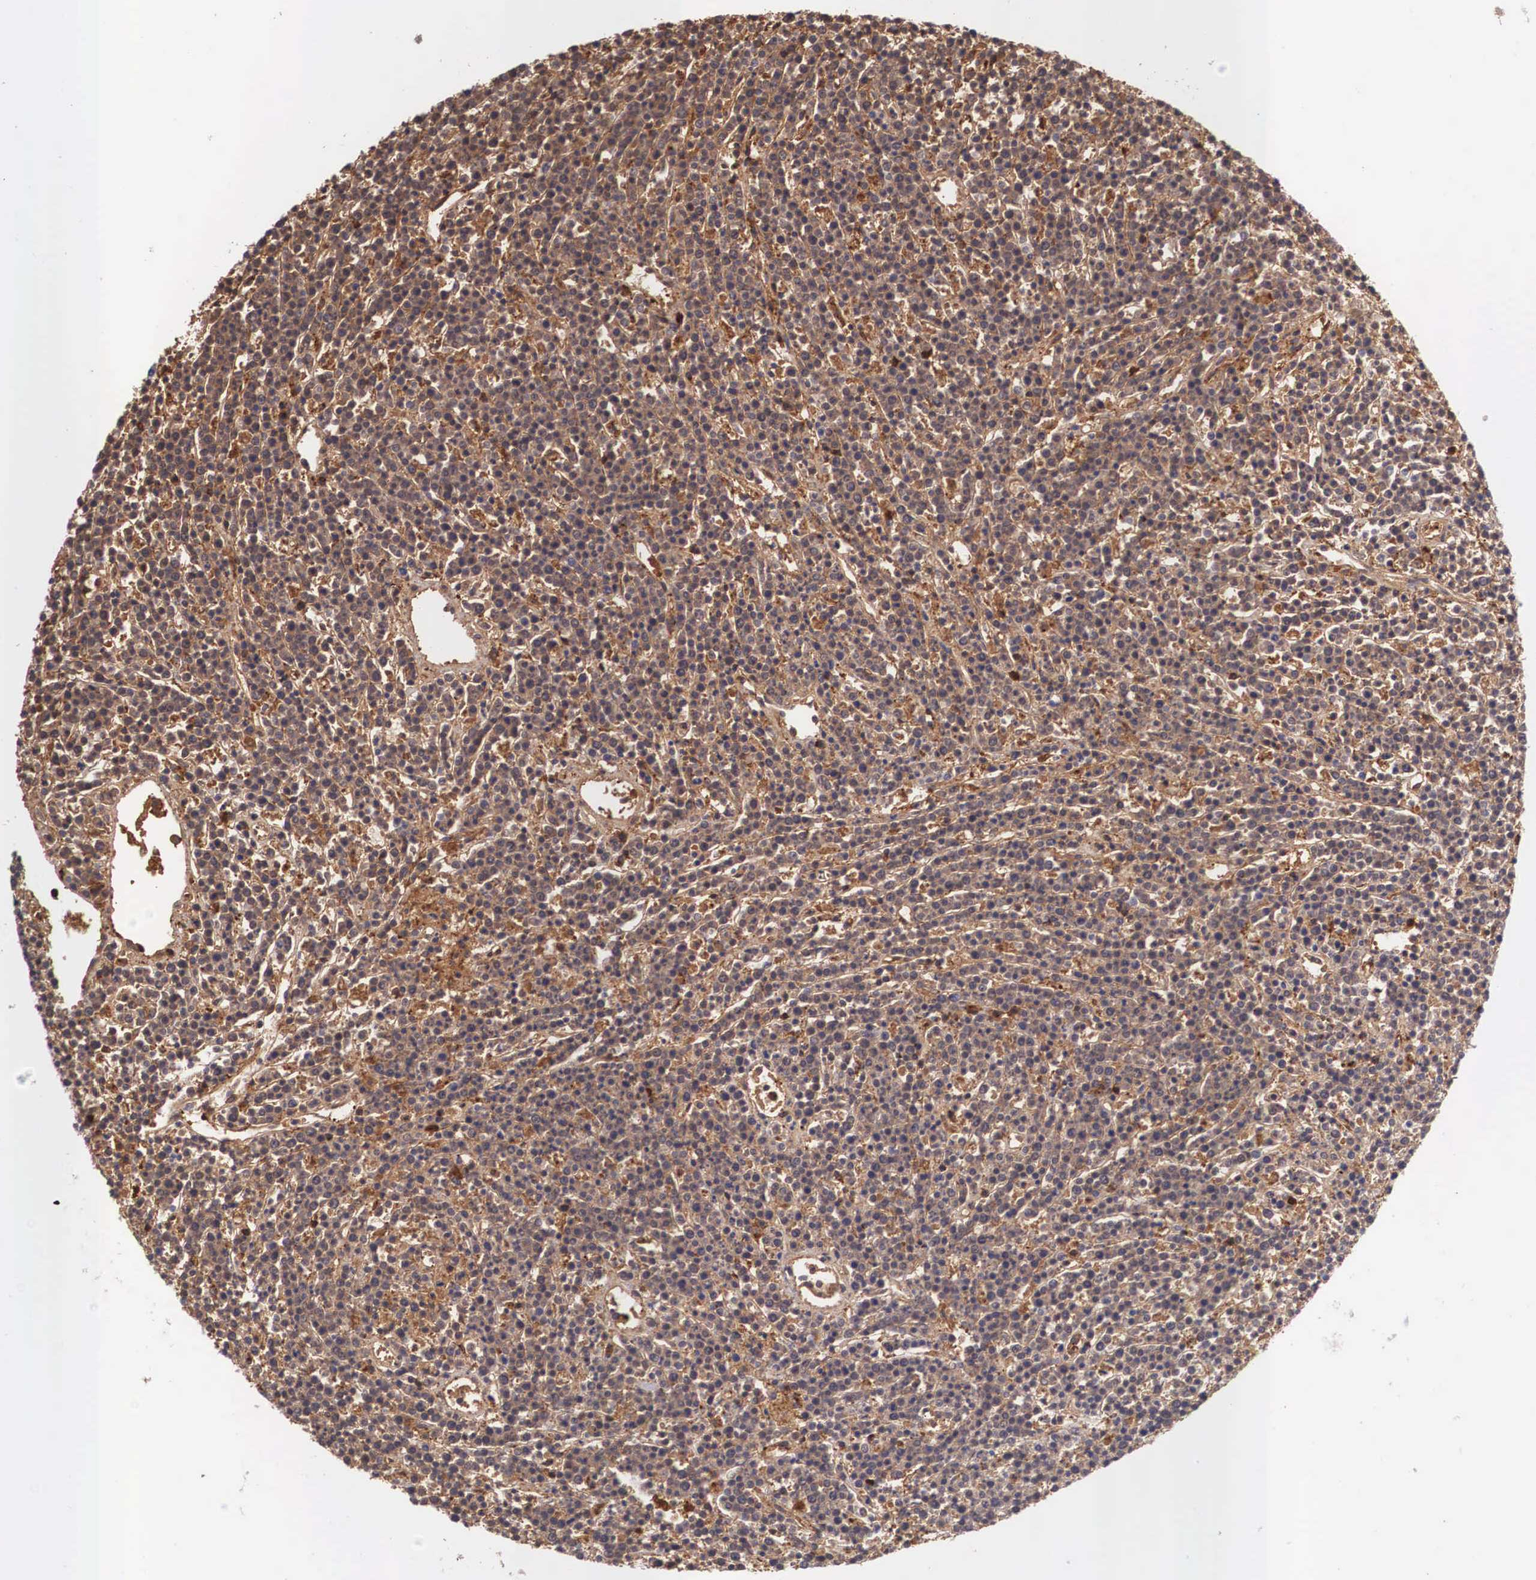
{"staining": {"intensity": "weak", "quantity": "25%-75%", "location": "cytoplasmic/membranous"}, "tissue": "lymphoma", "cell_type": "Tumor cells", "image_type": "cancer", "snomed": [{"axis": "morphology", "description": "Malignant lymphoma, non-Hodgkin's type, High grade"}, {"axis": "topography", "description": "Ovary"}], "caption": "High-grade malignant lymphoma, non-Hodgkin's type stained for a protein demonstrates weak cytoplasmic/membranous positivity in tumor cells. (DAB IHC, brown staining for protein, blue staining for nuclei).", "gene": "LGALS1", "patient": {"sex": "female", "age": 56}}